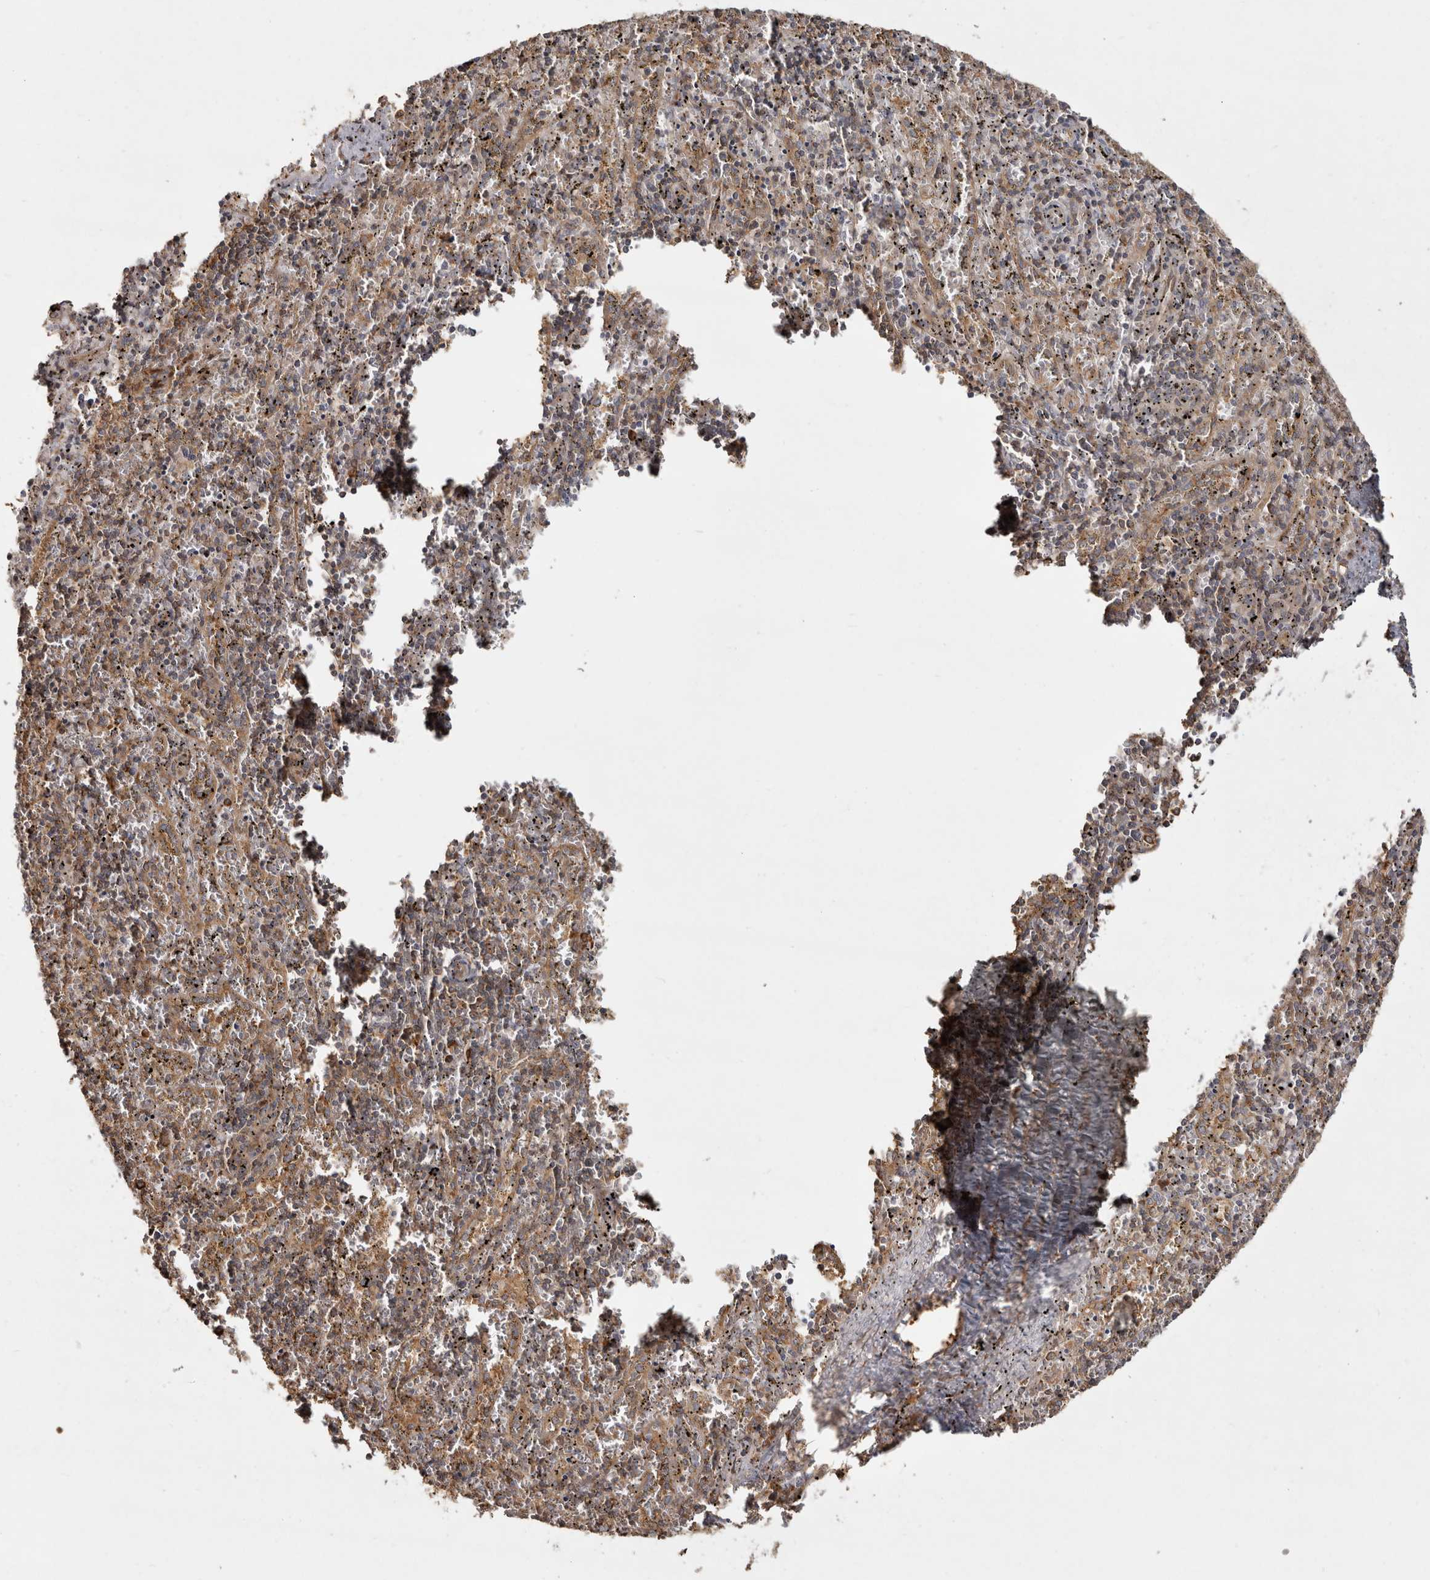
{"staining": {"intensity": "moderate", "quantity": "<25%", "location": "cytoplasmic/membranous"}, "tissue": "spleen", "cell_type": "Cells in red pulp", "image_type": "normal", "snomed": [{"axis": "morphology", "description": "Normal tissue, NOS"}, {"axis": "topography", "description": "Spleen"}], "caption": "IHC histopathology image of normal human spleen stained for a protein (brown), which demonstrates low levels of moderate cytoplasmic/membranous staining in approximately <25% of cells in red pulp.", "gene": "CAMSAP2", "patient": {"sex": "male", "age": 11}}